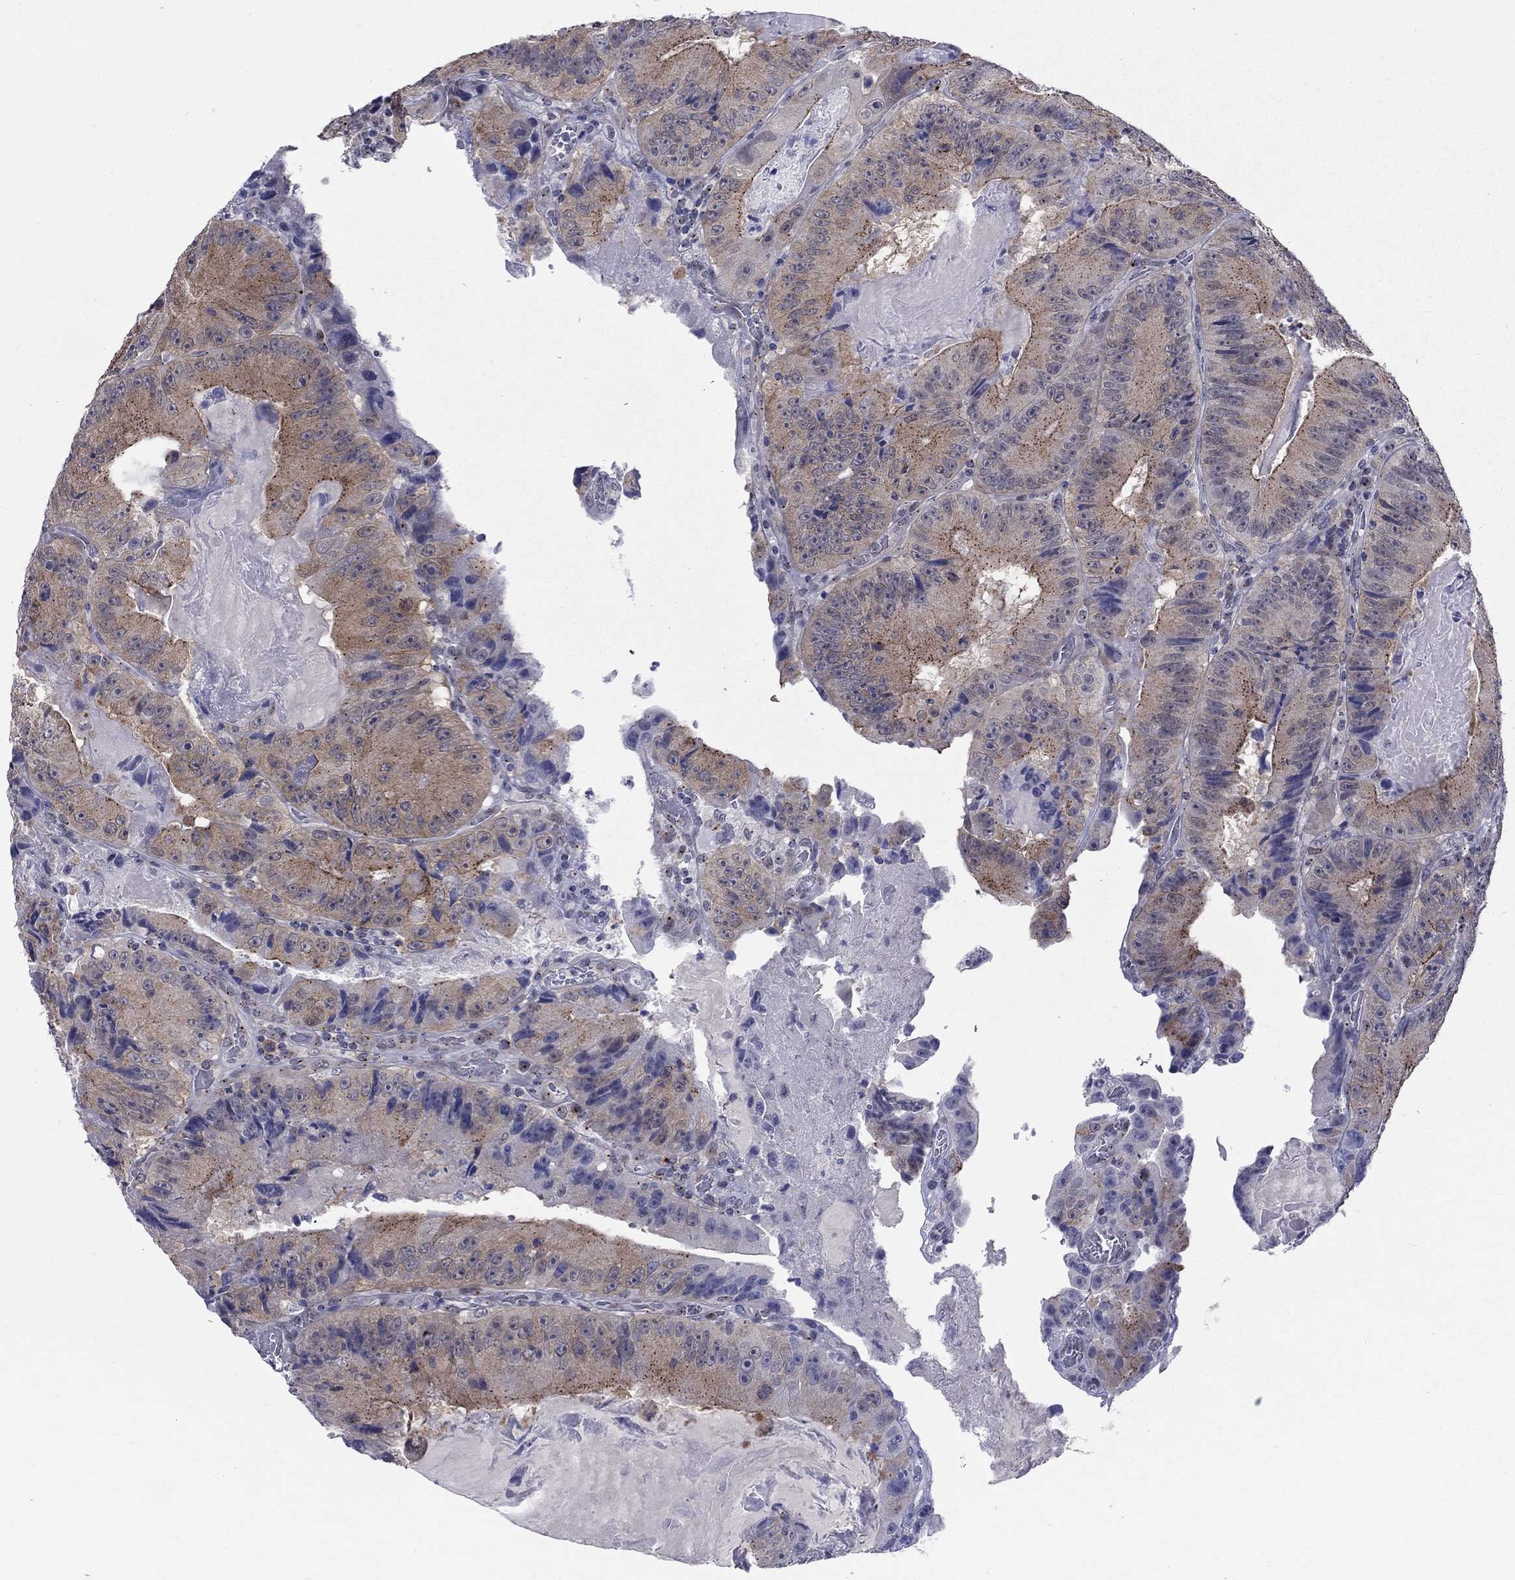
{"staining": {"intensity": "moderate", "quantity": "<25%", "location": "cytoplasmic/membranous"}, "tissue": "colorectal cancer", "cell_type": "Tumor cells", "image_type": "cancer", "snomed": [{"axis": "morphology", "description": "Adenocarcinoma, NOS"}, {"axis": "topography", "description": "Colon"}], "caption": "The photomicrograph reveals staining of colorectal cancer, revealing moderate cytoplasmic/membranous protein staining (brown color) within tumor cells.", "gene": "CEP43", "patient": {"sex": "female", "age": 86}}